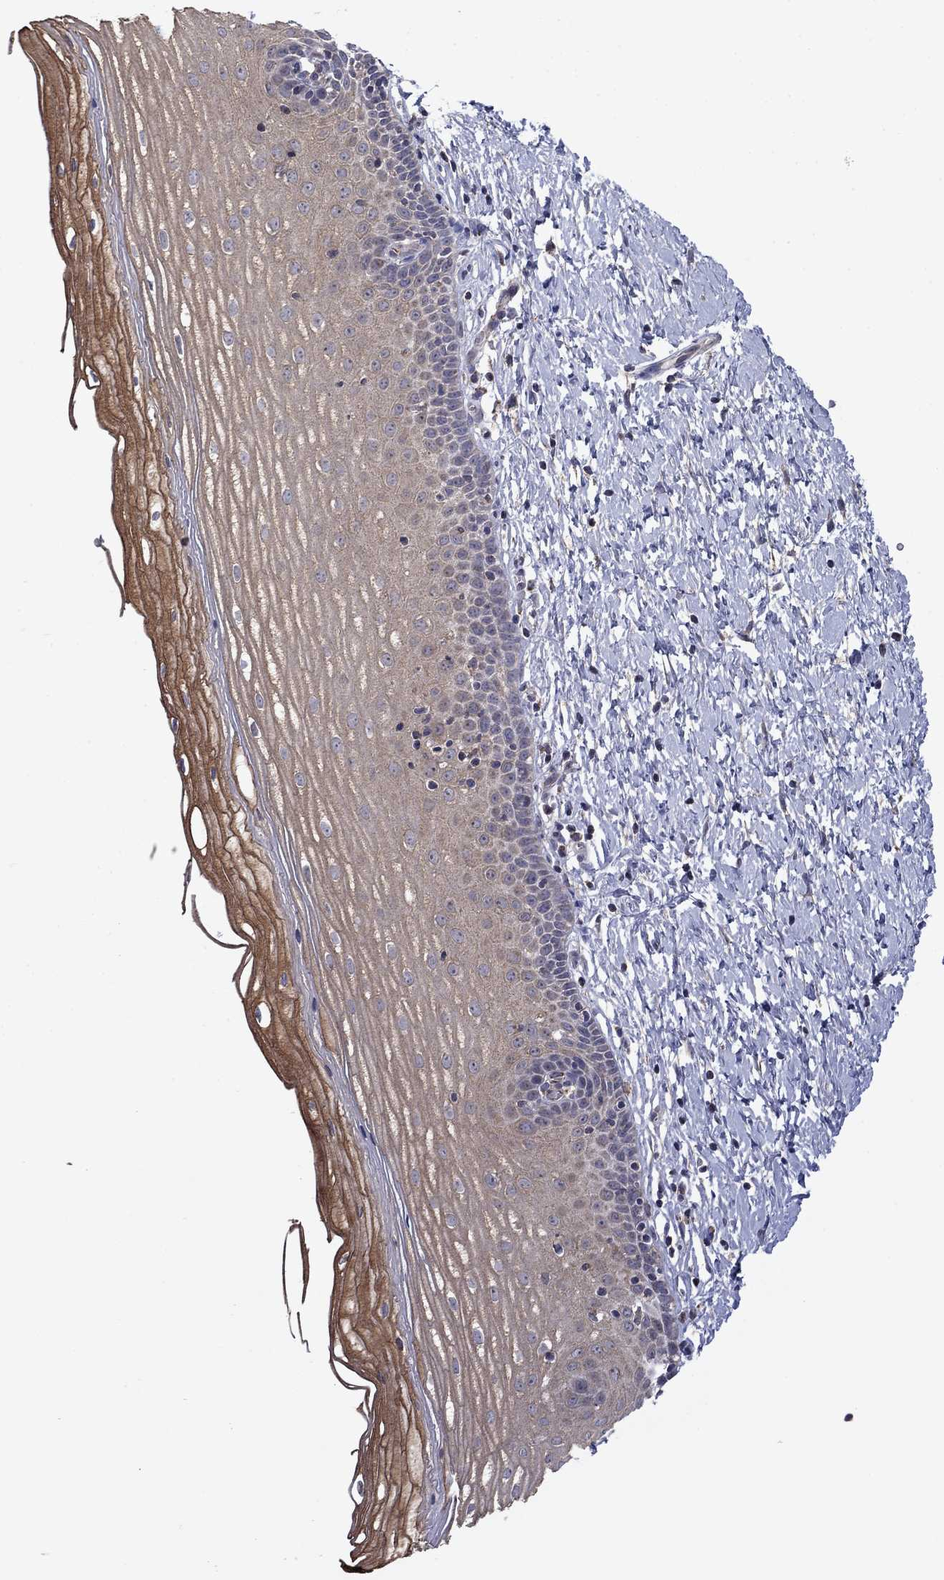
{"staining": {"intensity": "strong", "quantity": "<25%", "location": "cytoplasmic/membranous"}, "tissue": "cervix", "cell_type": "Squamous epithelial cells", "image_type": "normal", "snomed": [{"axis": "morphology", "description": "Normal tissue, NOS"}, {"axis": "topography", "description": "Cervix"}], "caption": "A brown stain highlights strong cytoplasmic/membranous staining of a protein in squamous epithelial cells of normal cervix. (IHC, brightfield microscopy, high magnification).", "gene": "DOP1B", "patient": {"sex": "female", "age": 37}}